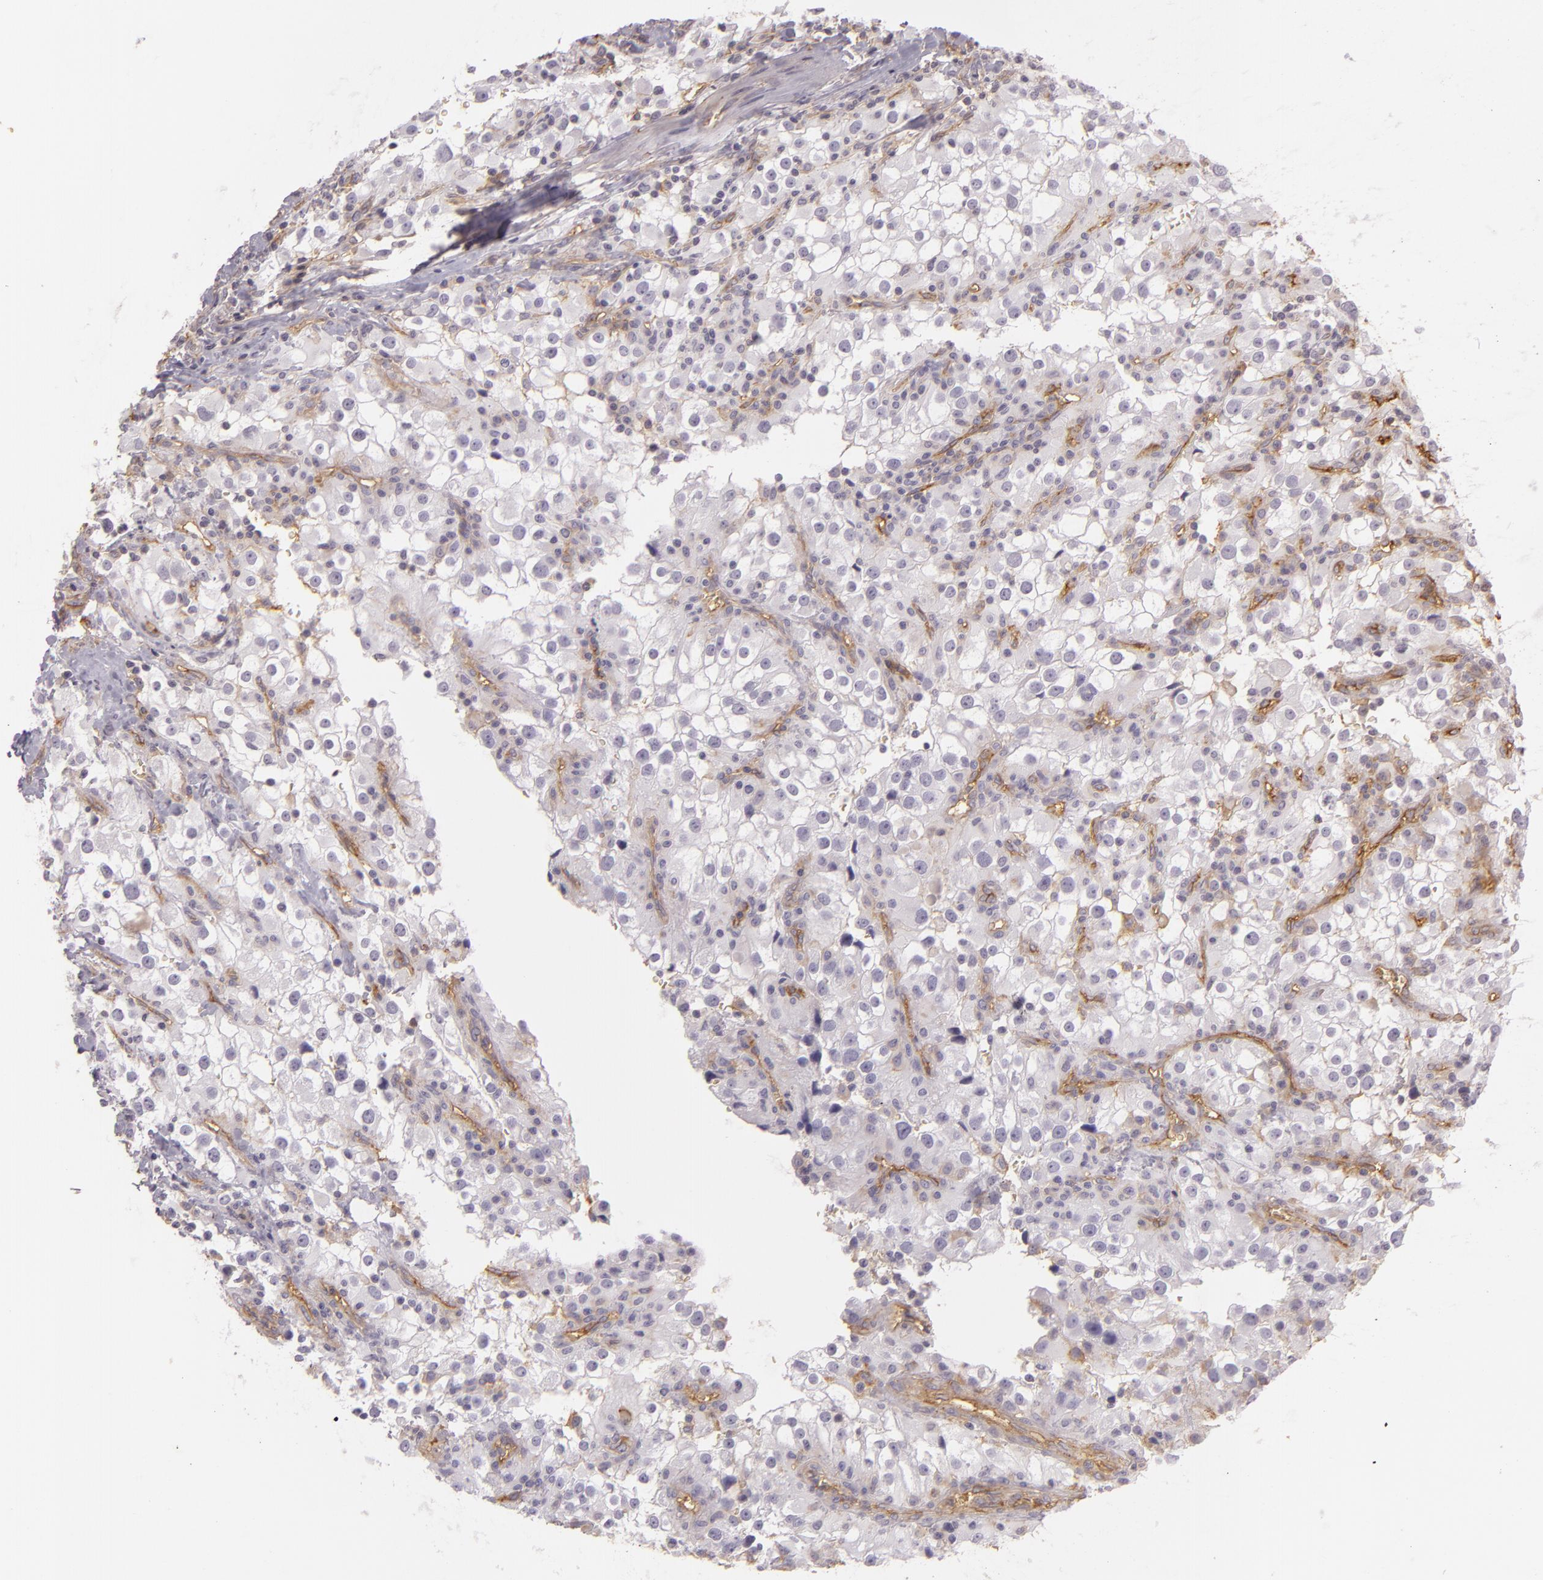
{"staining": {"intensity": "negative", "quantity": "none", "location": "none"}, "tissue": "renal cancer", "cell_type": "Tumor cells", "image_type": "cancer", "snomed": [{"axis": "morphology", "description": "Adenocarcinoma, NOS"}, {"axis": "topography", "description": "Kidney"}], "caption": "Immunohistochemistry photomicrograph of neoplastic tissue: renal cancer stained with DAB demonstrates no significant protein expression in tumor cells.", "gene": "CD59", "patient": {"sex": "female", "age": 52}}